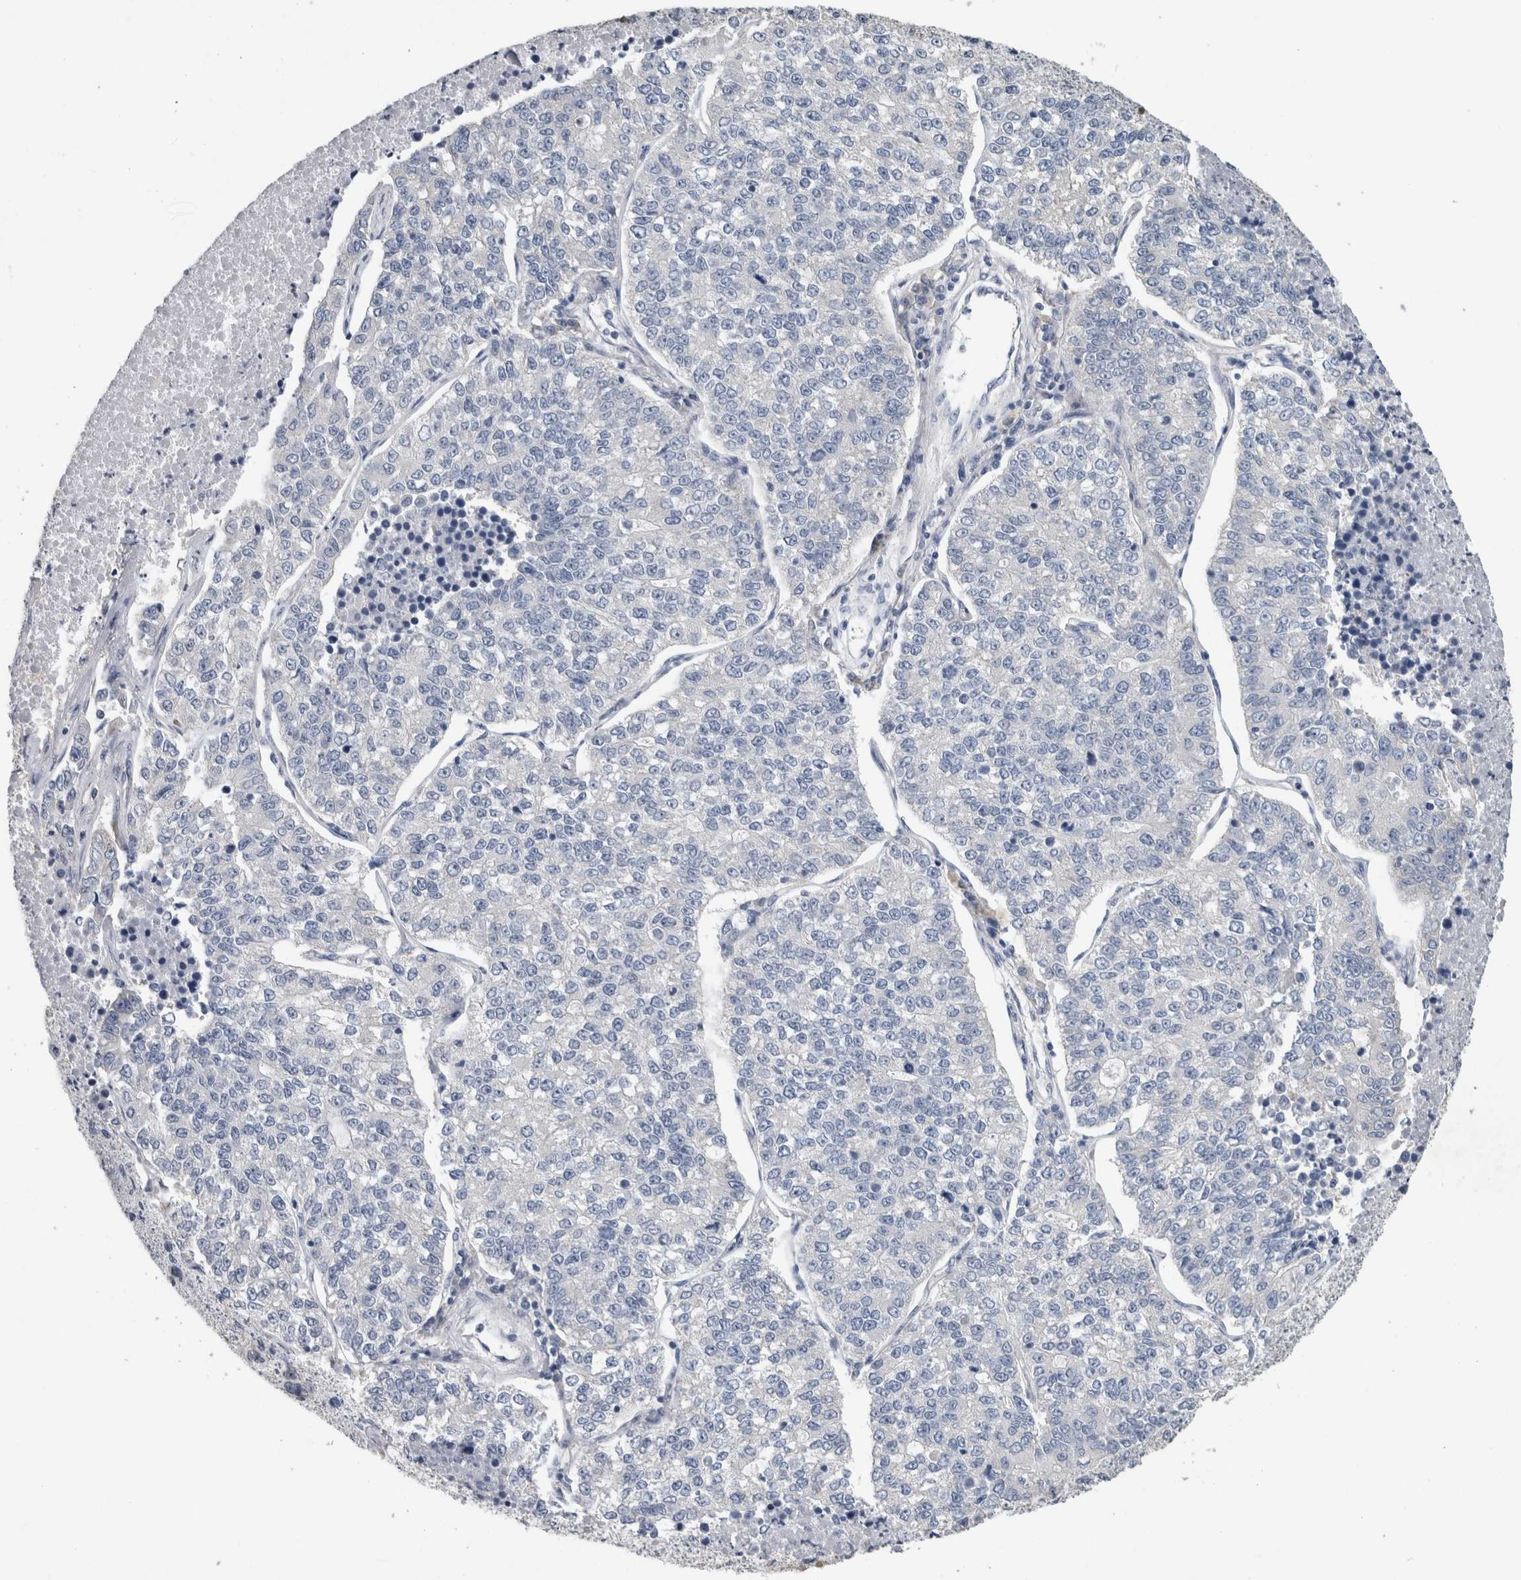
{"staining": {"intensity": "negative", "quantity": "none", "location": "none"}, "tissue": "lung cancer", "cell_type": "Tumor cells", "image_type": "cancer", "snomed": [{"axis": "morphology", "description": "Adenocarcinoma, NOS"}, {"axis": "topography", "description": "Lung"}], "caption": "Immunohistochemistry (IHC) micrograph of neoplastic tissue: adenocarcinoma (lung) stained with DAB (3,3'-diaminobenzidine) shows no significant protein expression in tumor cells.", "gene": "NEFM", "patient": {"sex": "male", "age": 49}}